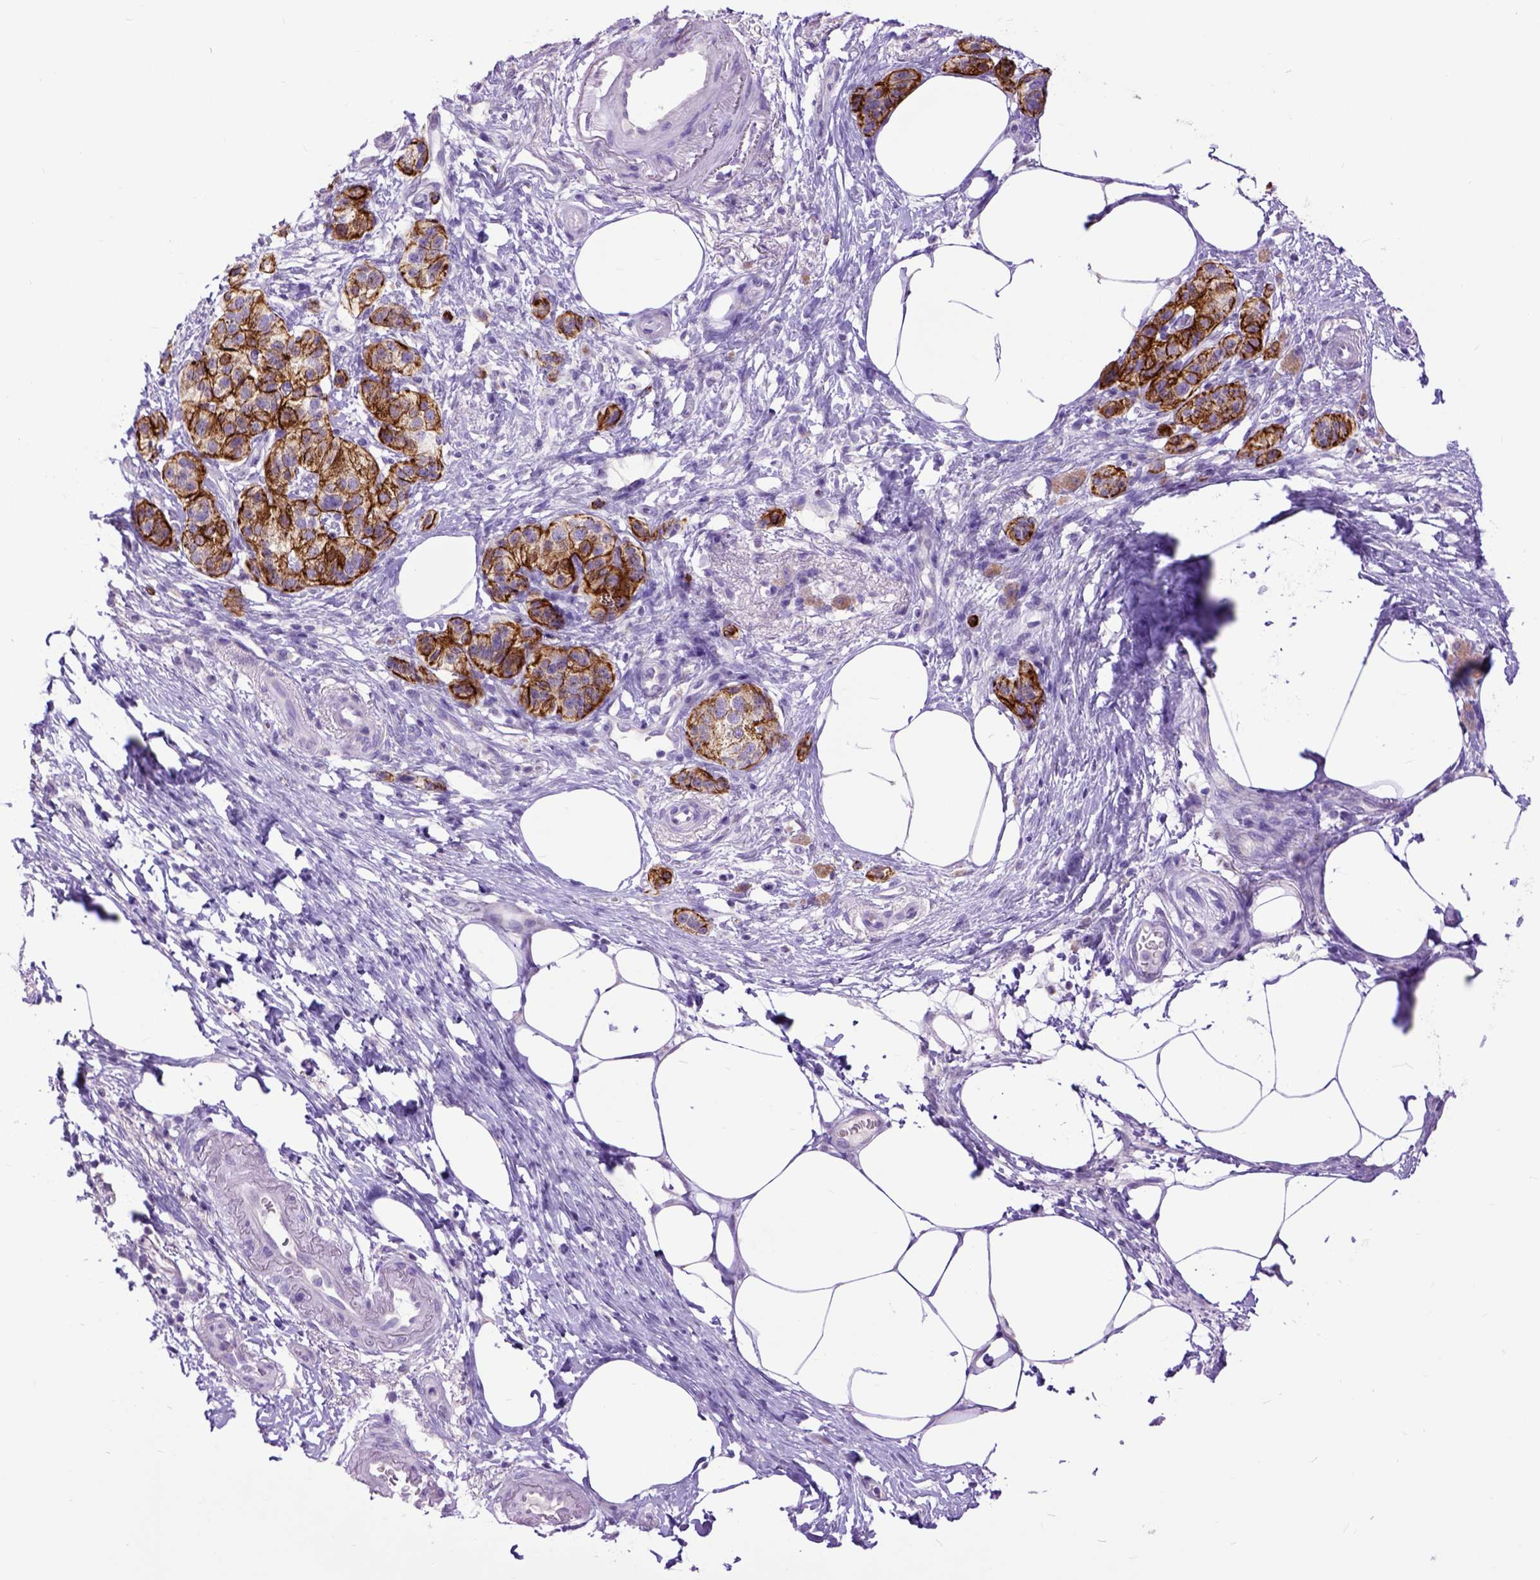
{"staining": {"intensity": "strong", "quantity": ">75%", "location": "cytoplasmic/membranous"}, "tissue": "pancreatic cancer", "cell_type": "Tumor cells", "image_type": "cancer", "snomed": [{"axis": "morphology", "description": "Adenocarcinoma, NOS"}, {"axis": "topography", "description": "Pancreas"}], "caption": "The photomicrograph shows immunohistochemical staining of pancreatic cancer. There is strong cytoplasmic/membranous positivity is seen in about >75% of tumor cells. The protein of interest is stained brown, and the nuclei are stained in blue (DAB IHC with brightfield microscopy, high magnification).", "gene": "RAB25", "patient": {"sex": "female", "age": 72}}